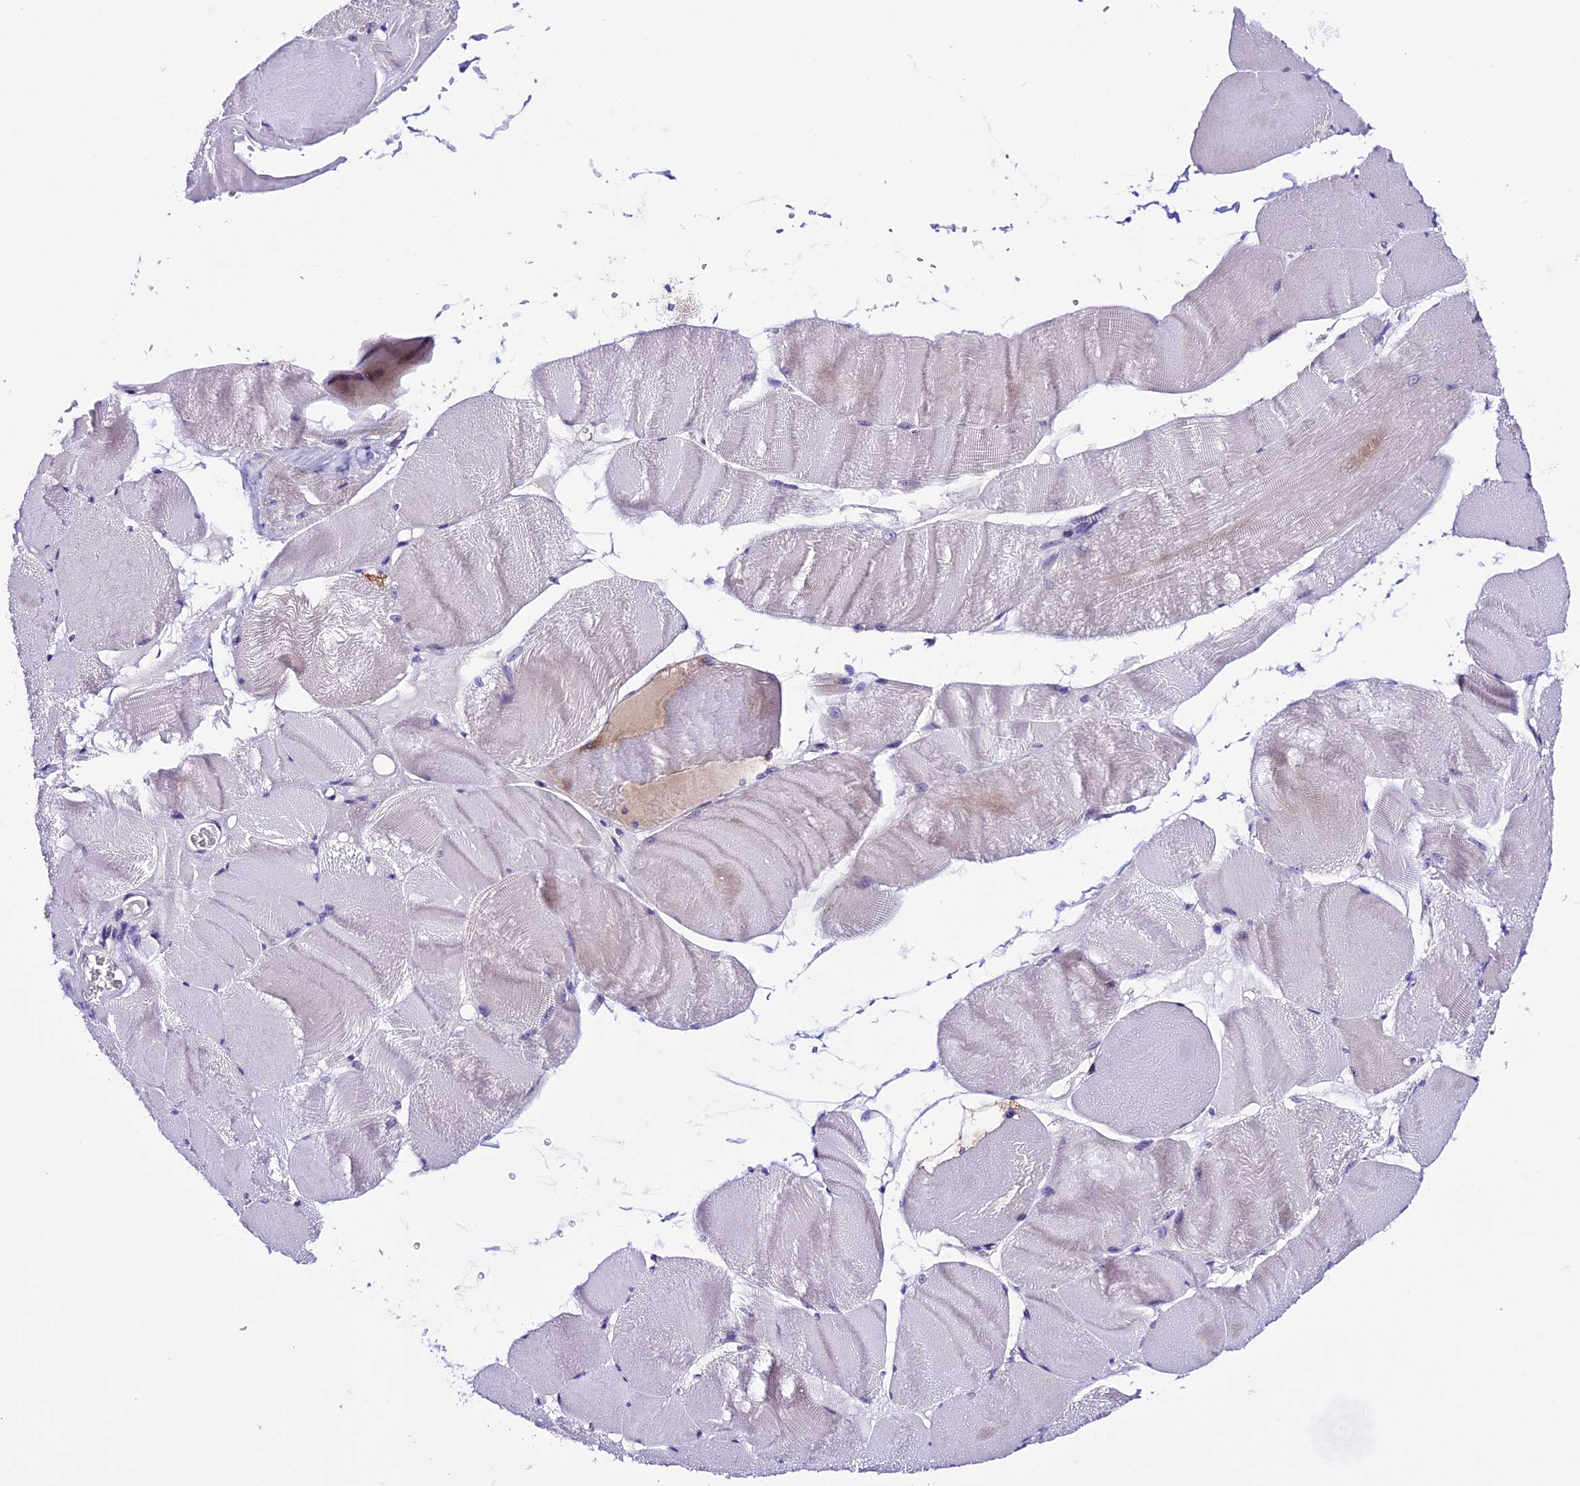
{"staining": {"intensity": "negative", "quantity": "none", "location": "none"}, "tissue": "skeletal muscle", "cell_type": "Myocytes", "image_type": "normal", "snomed": [{"axis": "morphology", "description": "Normal tissue, NOS"}, {"axis": "morphology", "description": "Basal cell carcinoma"}, {"axis": "topography", "description": "Skeletal muscle"}], "caption": "Immunohistochemistry (IHC) image of normal human skeletal muscle stained for a protein (brown), which displays no staining in myocytes.", "gene": "XKR7", "patient": {"sex": "female", "age": 64}}